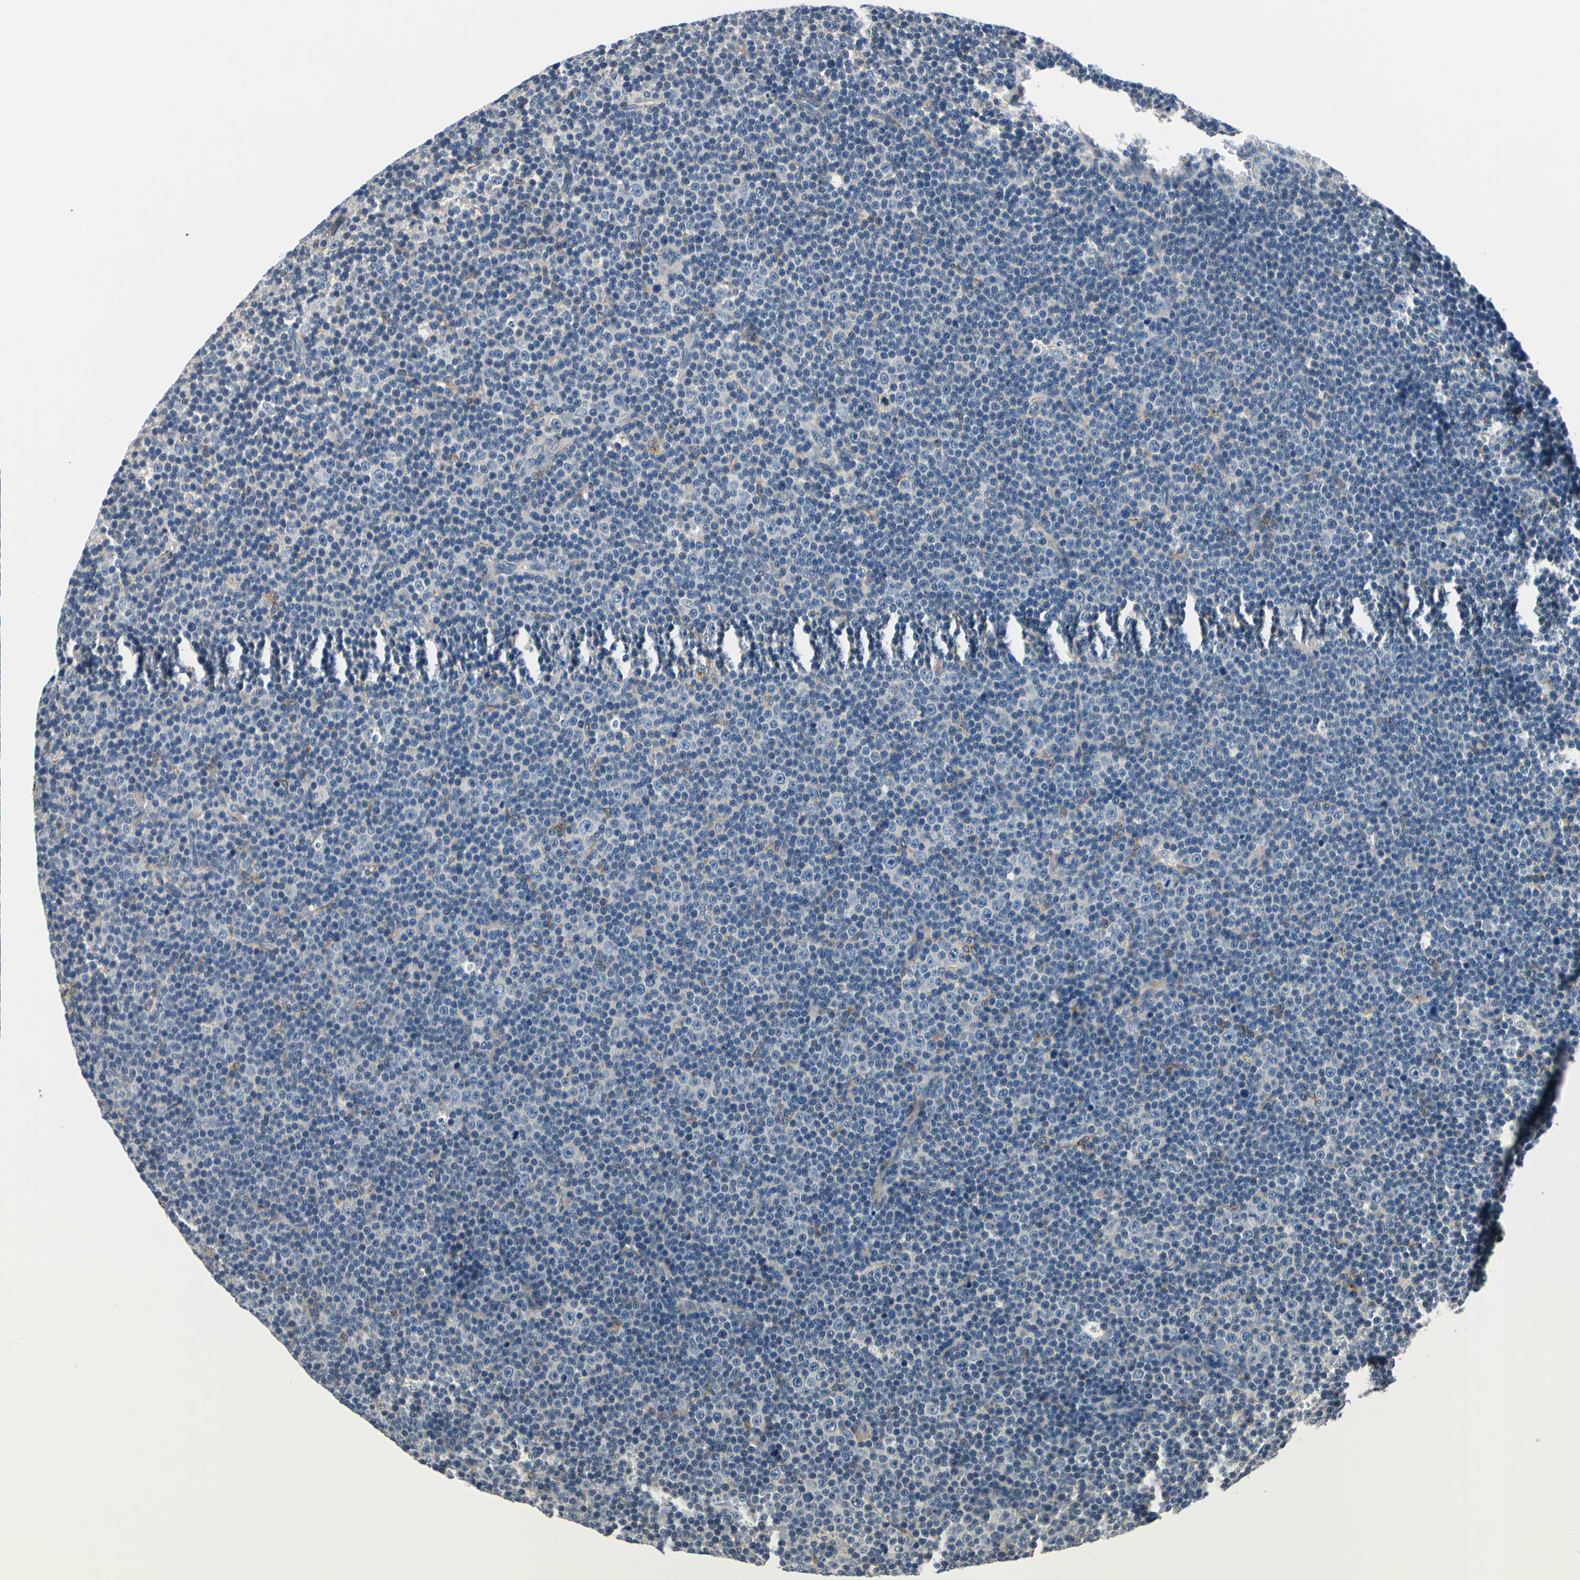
{"staining": {"intensity": "negative", "quantity": "none", "location": "none"}, "tissue": "lymphoma", "cell_type": "Tumor cells", "image_type": "cancer", "snomed": [{"axis": "morphology", "description": "Malignant lymphoma, non-Hodgkin's type, Low grade"}, {"axis": "topography", "description": "Lymph node"}], "caption": "A high-resolution micrograph shows IHC staining of lymphoma, which demonstrates no significant staining in tumor cells.", "gene": "PRKAR2B", "patient": {"sex": "female", "age": 67}}